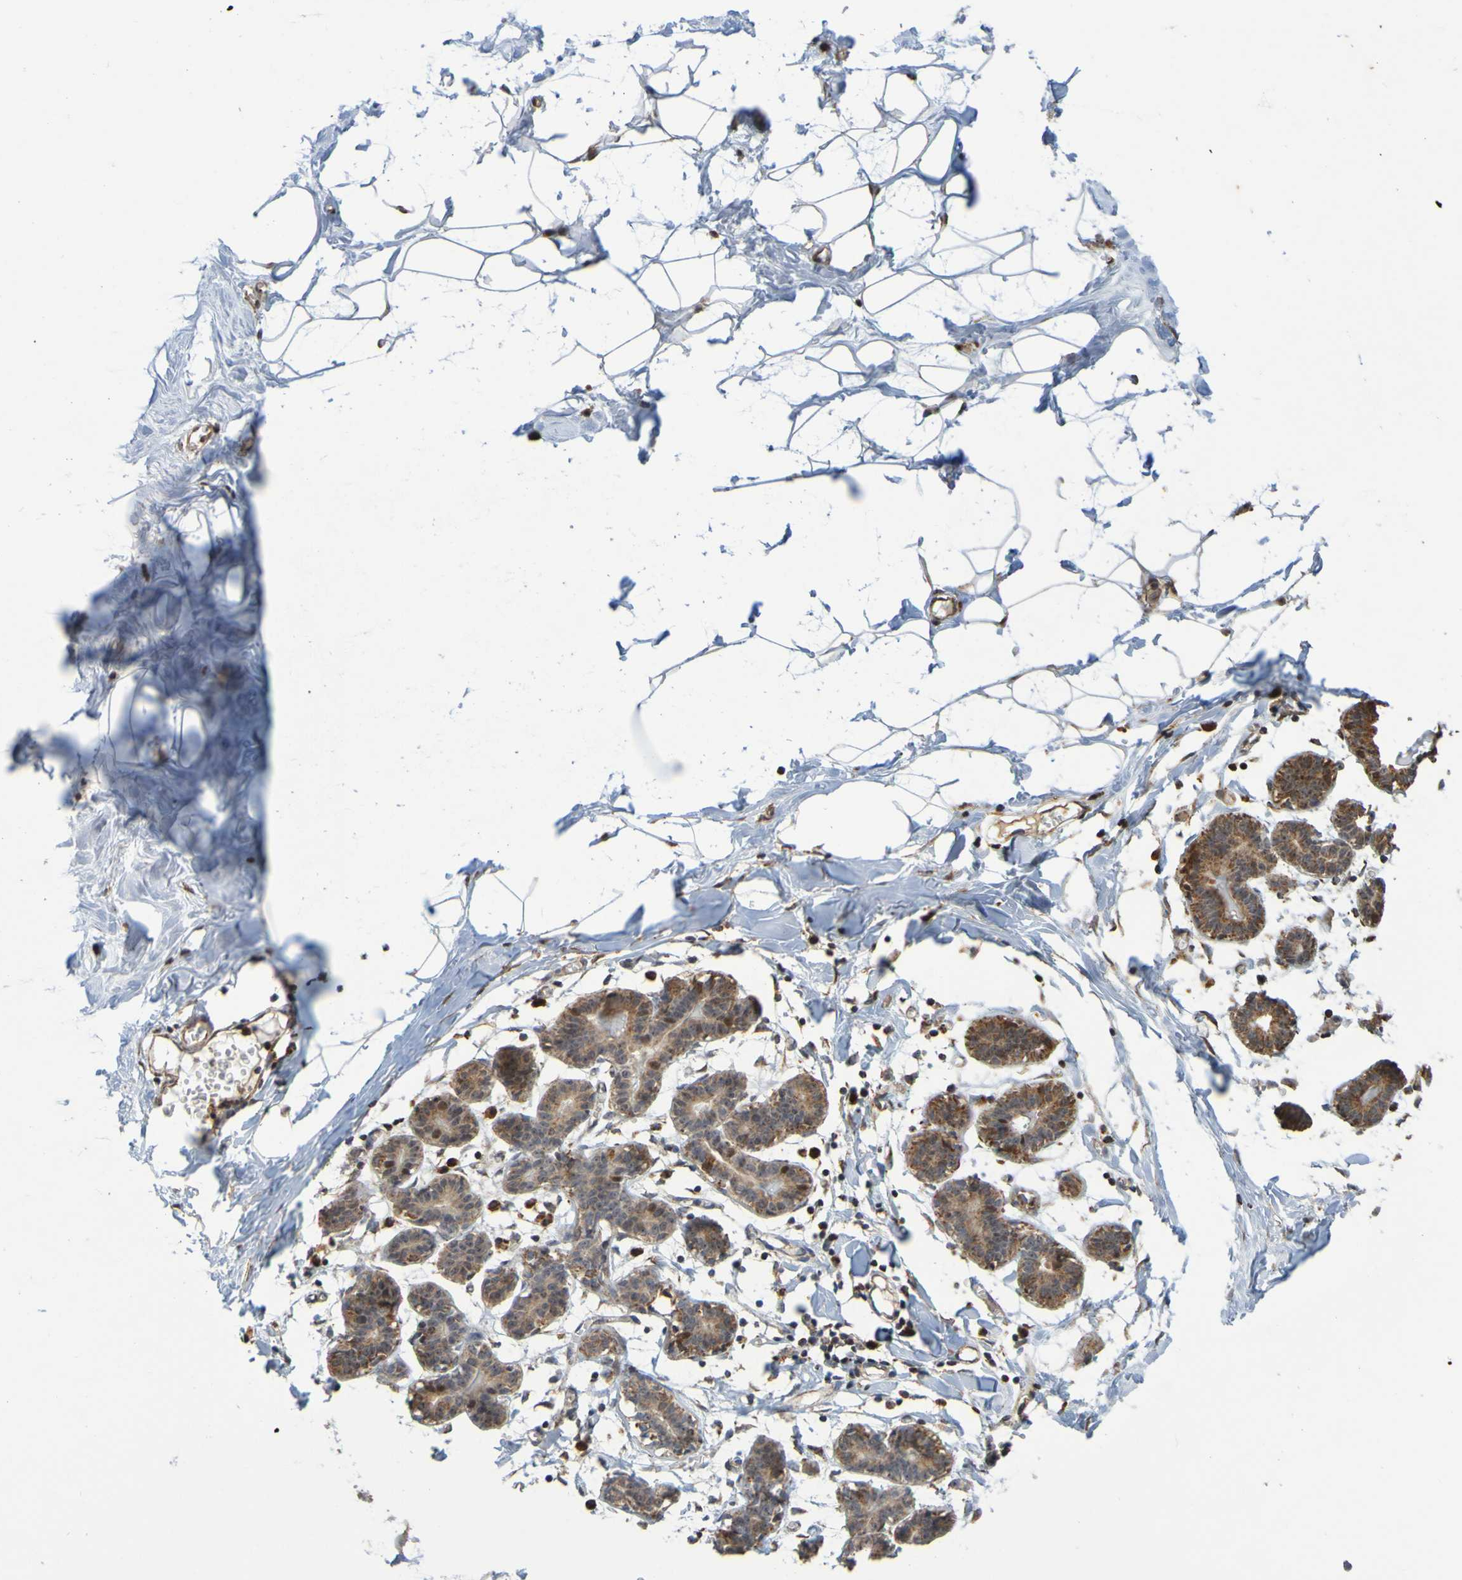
{"staining": {"intensity": "negative", "quantity": "none", "location": "none"}, "tissue": "breast", "cell_type": "Adipocytes", "image_type": "normal", "snomed": [{"axis": "morphology", "description": "Normal tissue, NOS"}, {"axis": "topography", "description": "Breast"}], "caption": "This photomicrograph is of unremarkable breast stained with IHC to label a protein in brown with the nuclei are counter-stained blue. There is no staining in adipocytes.", "gene": "TMBIM1", "patient": {"sex": "female", "age": 27}}